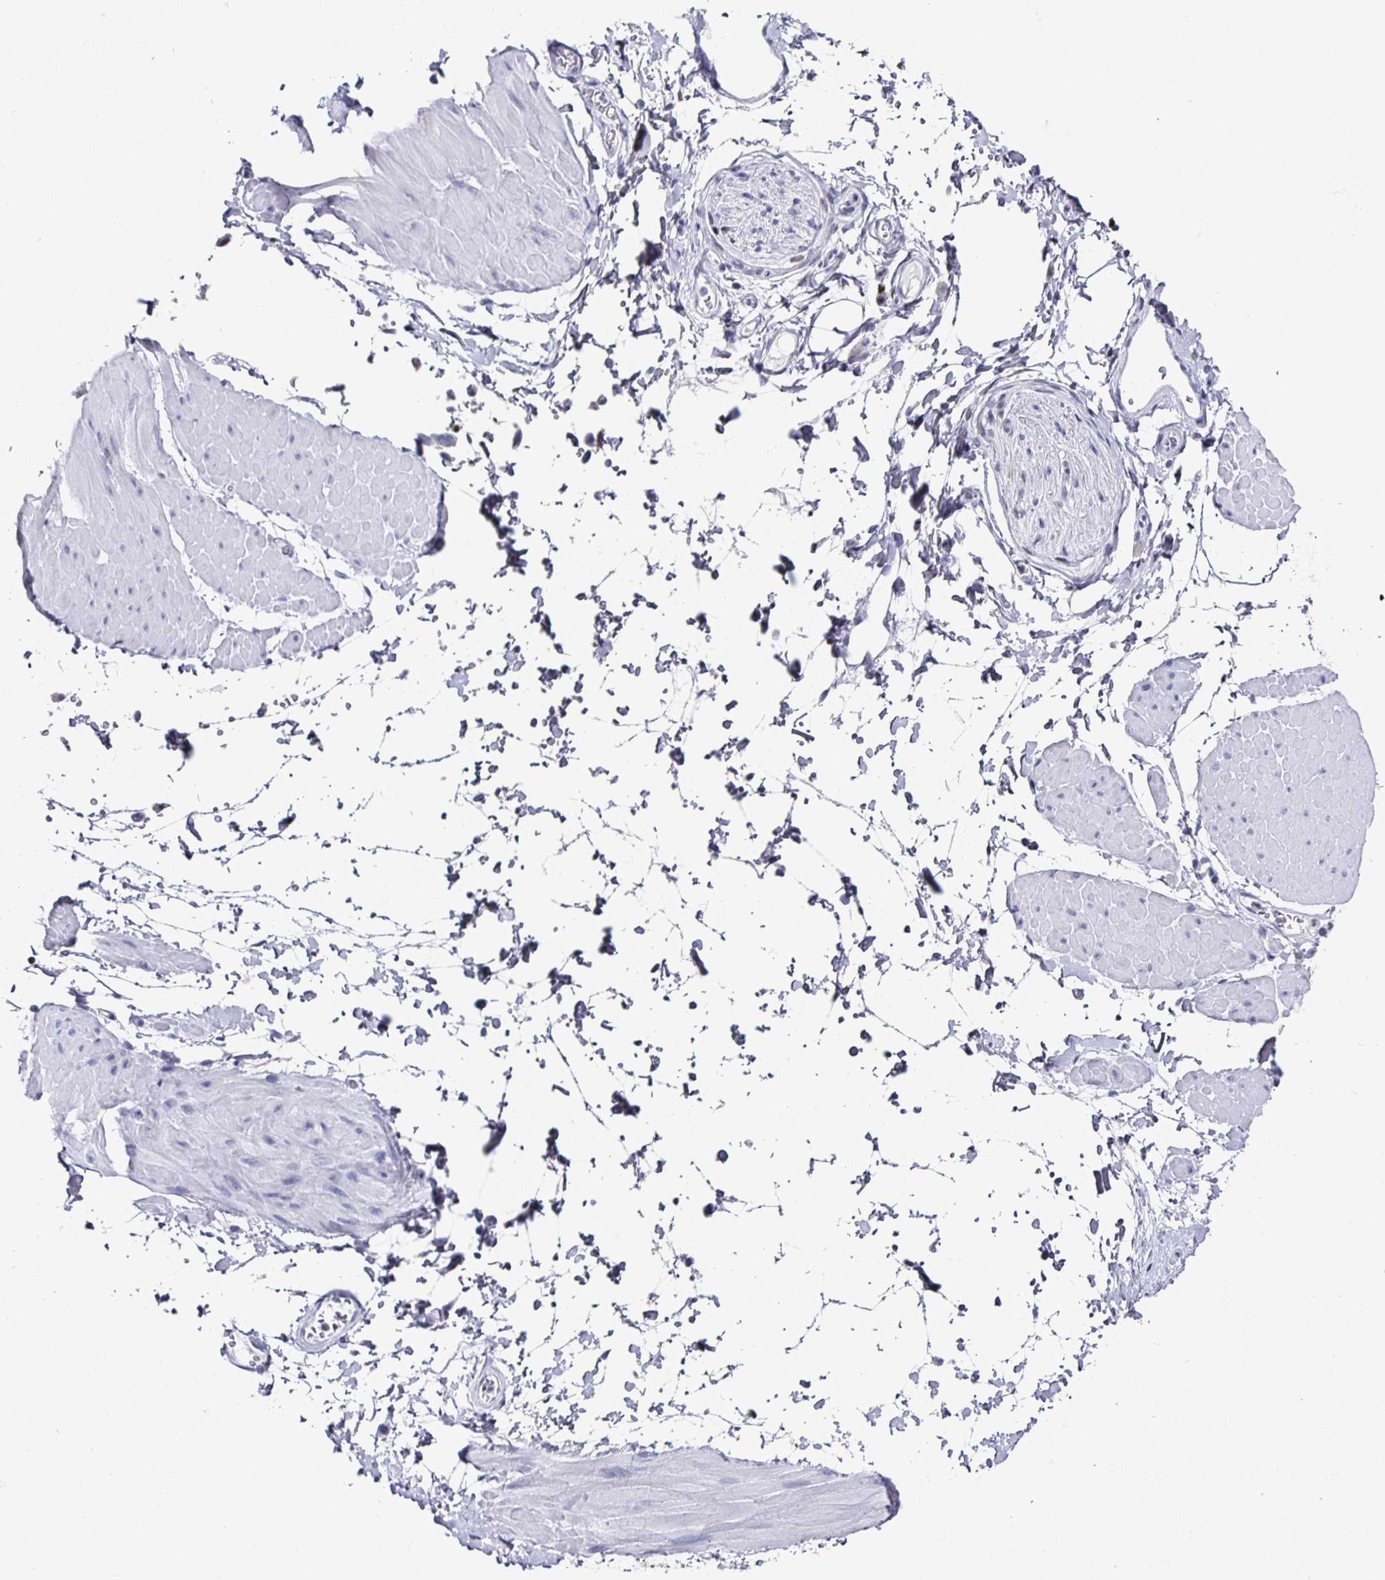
{"staining": {"intensity": "negative", "quantity": "none", "location": "none"}, "tissue": "adipose tissue", "cell_type": "Adipocytes", "image_type": "normal", "snomed": [{"axis": "morphology", "description": "Normal tissue, NOS"}, {"axis": "topography", "description": "Smooth muscle"}, {"axis": "topography", "description": "Peripheral nerve tissue"}], "caption": "Immunohistochemistry (IHC) of unremarkable adipose tissue exhibits no expression in adipocytes. The staining is performed using DAB (3,3'-diaminobenzidine) brown chromogen with nuclei counter-stained in using hematoxylin.", "gene": "RUNX2", "patient": {"sex": "male", "age": 58}}